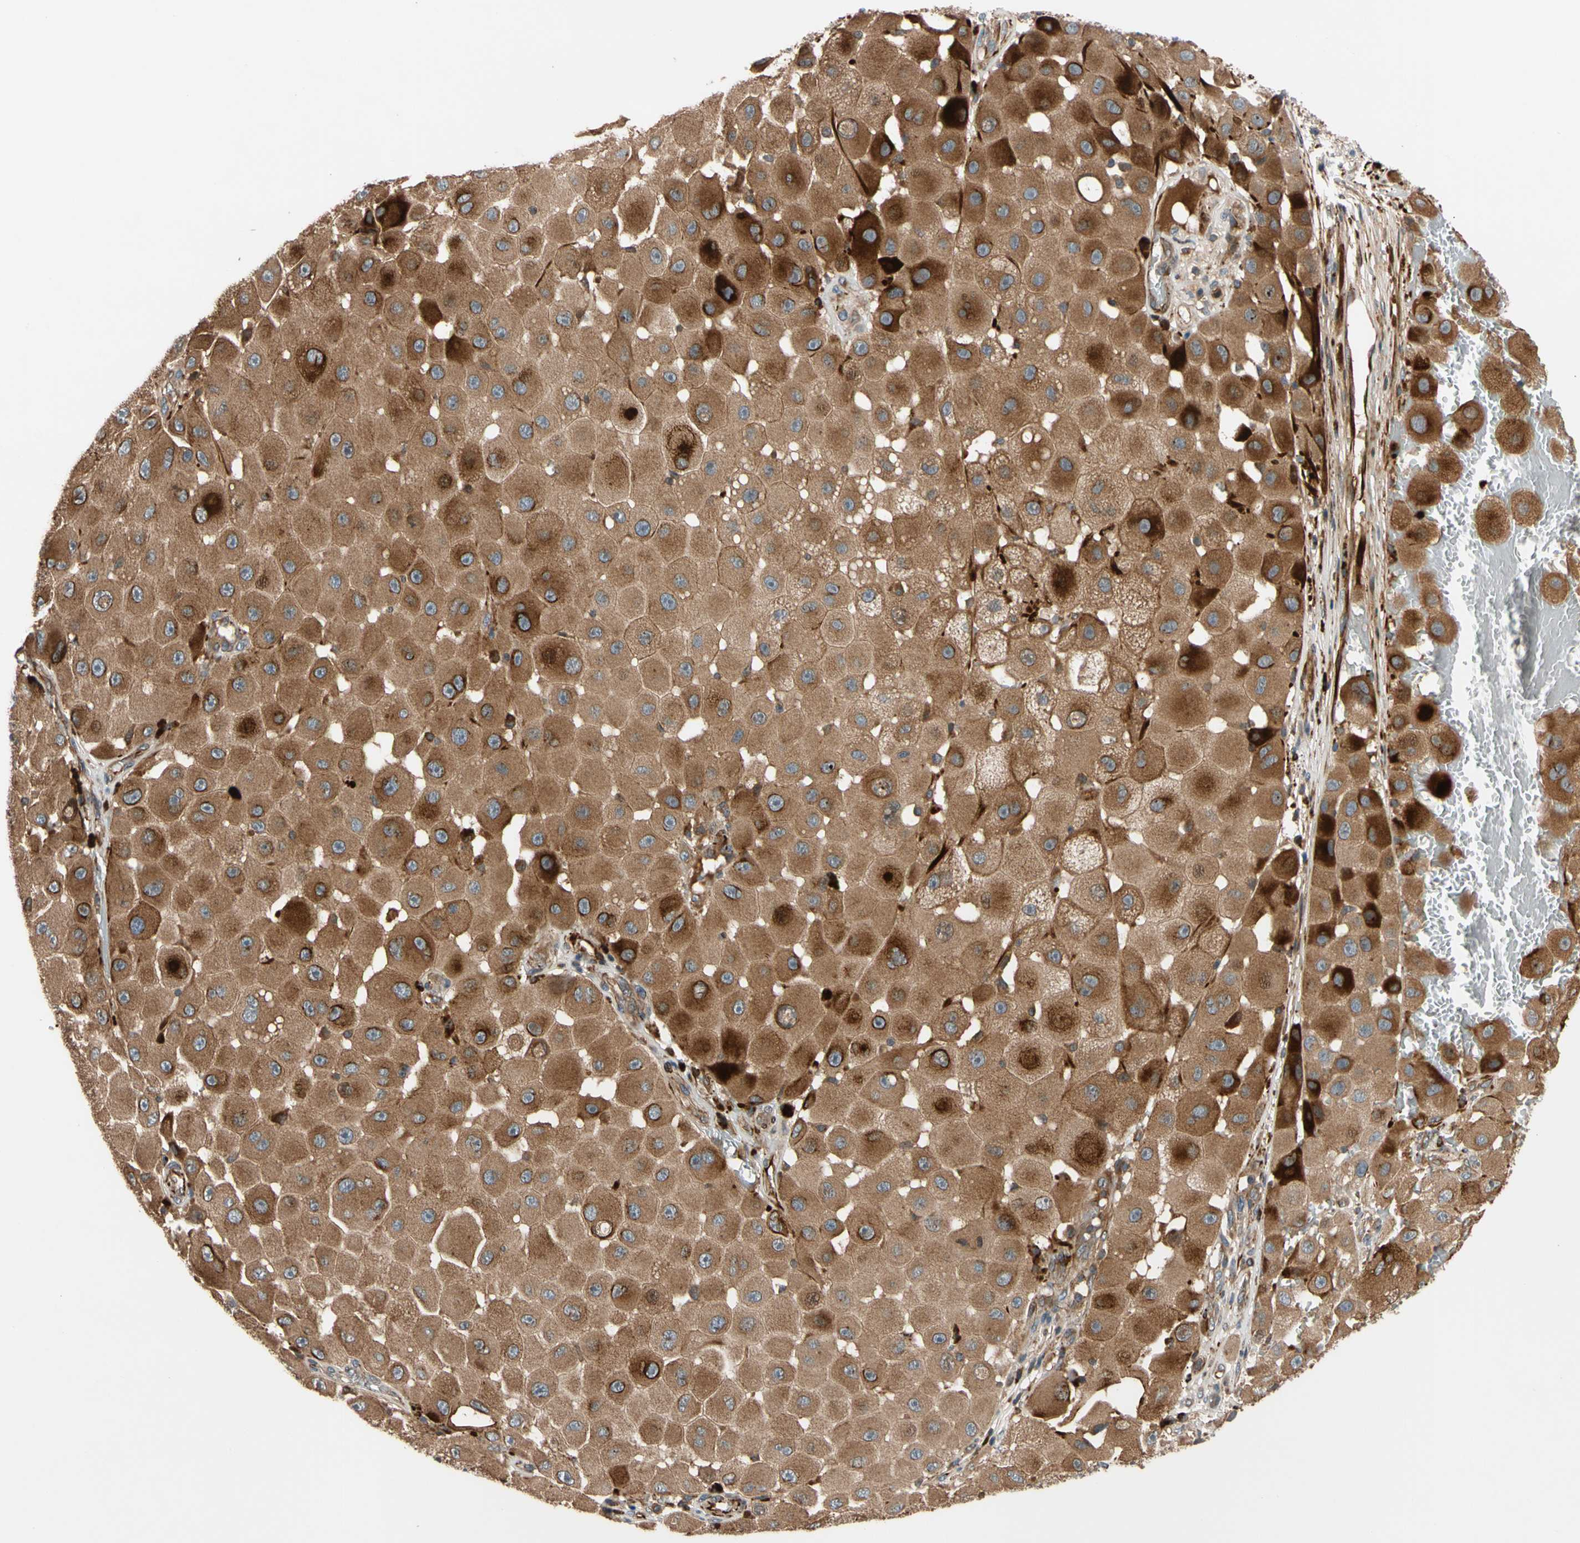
{"staining": {"intensity": "strong", "quantity": ">75%", "location": "cytoplasmic/membranous"}, "tissue": "melanoma", "cell_type": "Tumor cells", "image_type": "cancer", "snomed": [{"axis": "morphology", "description": "Malignant melanoma, NOS"}, {"axis": "topography", "description": "Skin"}], "caption": "A high amount of strong cytoplasmic/membranous expression is present in about >75% of tumor cells in melanoma tissue.", "gene": "FGD6", "patient": {"sex": "female", "age": 81}}